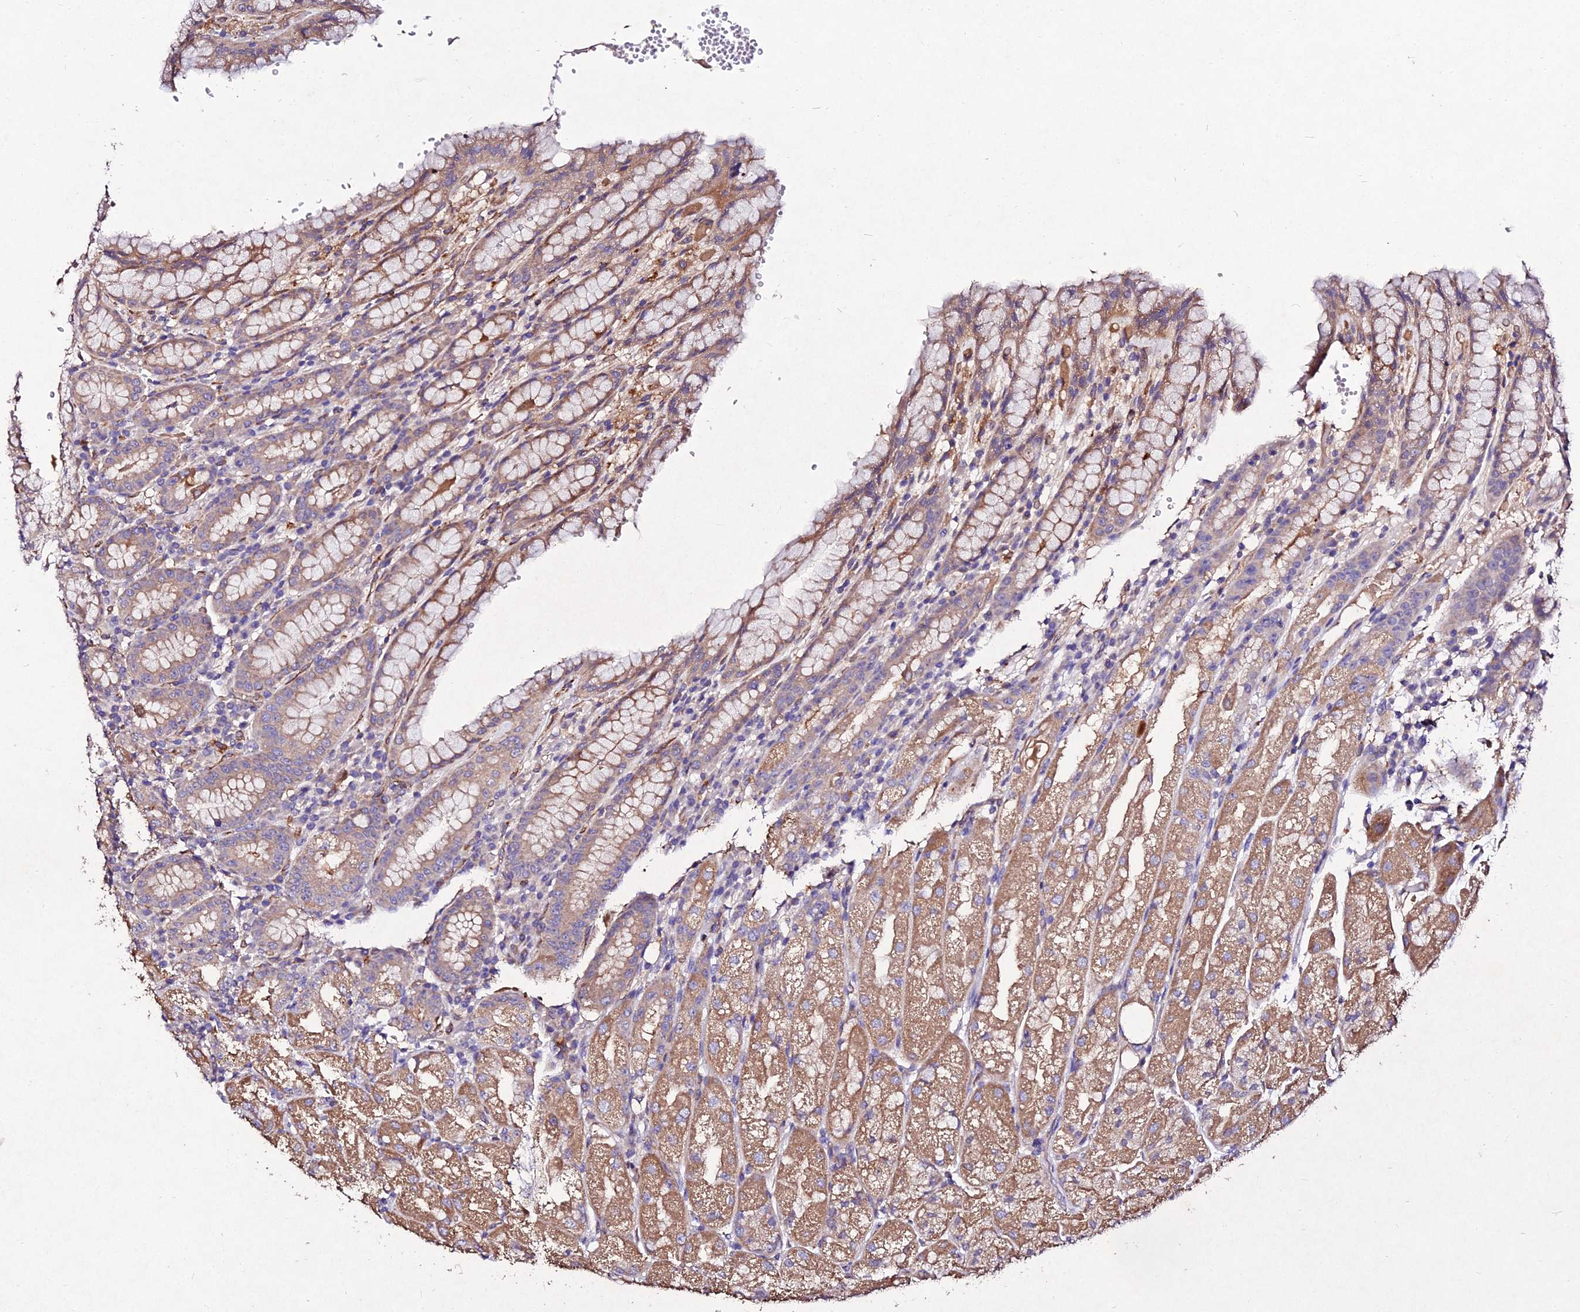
{"staining": {"intensity": "moderate", "quantity": ">75%", "location": "cytoplasmic/membranous"}, "tissue": "stomach", "cell_type": "Glandular cells", "image_type": "normal", "snomed": [{"axis": "morphology", "description": "Normal tissue, NOS"}, {"axis": "topography", "description": "Stomach, upper"}], "caption": "This image reveals unremarkable stomach stained with immunohistochemistry (IHC) to label a protein in brown. The cytoplasmic/membranous of glandular cells show moderate positivity for the protein. Nuclei are counter-stained blue.", "gene": "AP3M1", "patient": {"sex": "male", "age": 52}}